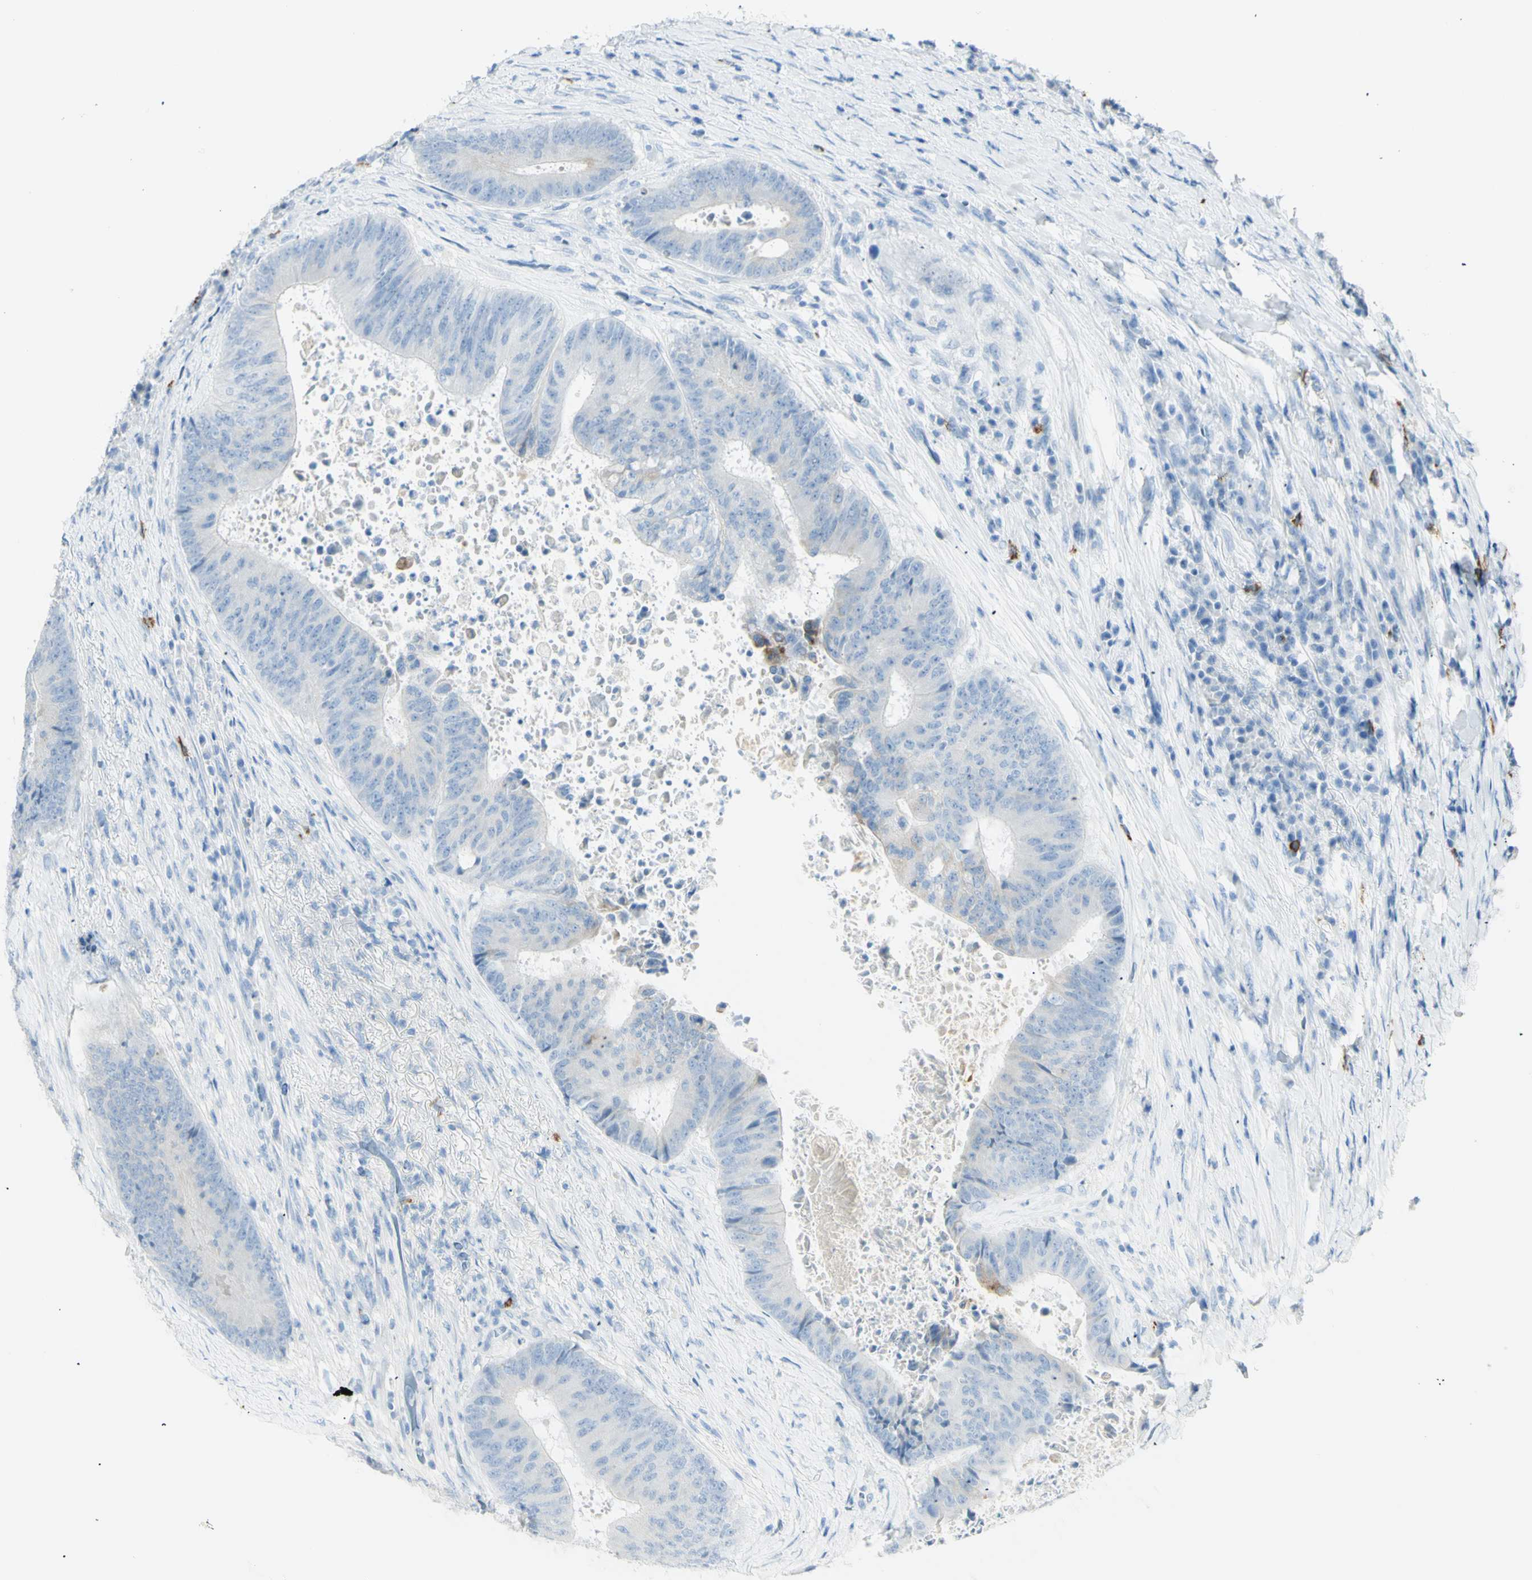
{"staining": {"intensity": "negative", "quantity": "none", "location": "none"}, "tissue": "colorectal cancer", "cell_type": "Tumor cells", "image_type": "cancer", "snomed": [{"axis": "morphology", "description": "Adenocarcinoma, NOS"}, {"axis": "topography", "description": "Rectum"}], "caption": "A high-resolution micrograph shows immunohistochemistry (IHC) staining of colorectal adenocarcinoma, which reveals no significant staining in tumor cells.", "gene": "LETM1", "patient": {"sex": "male", "age": 72}}